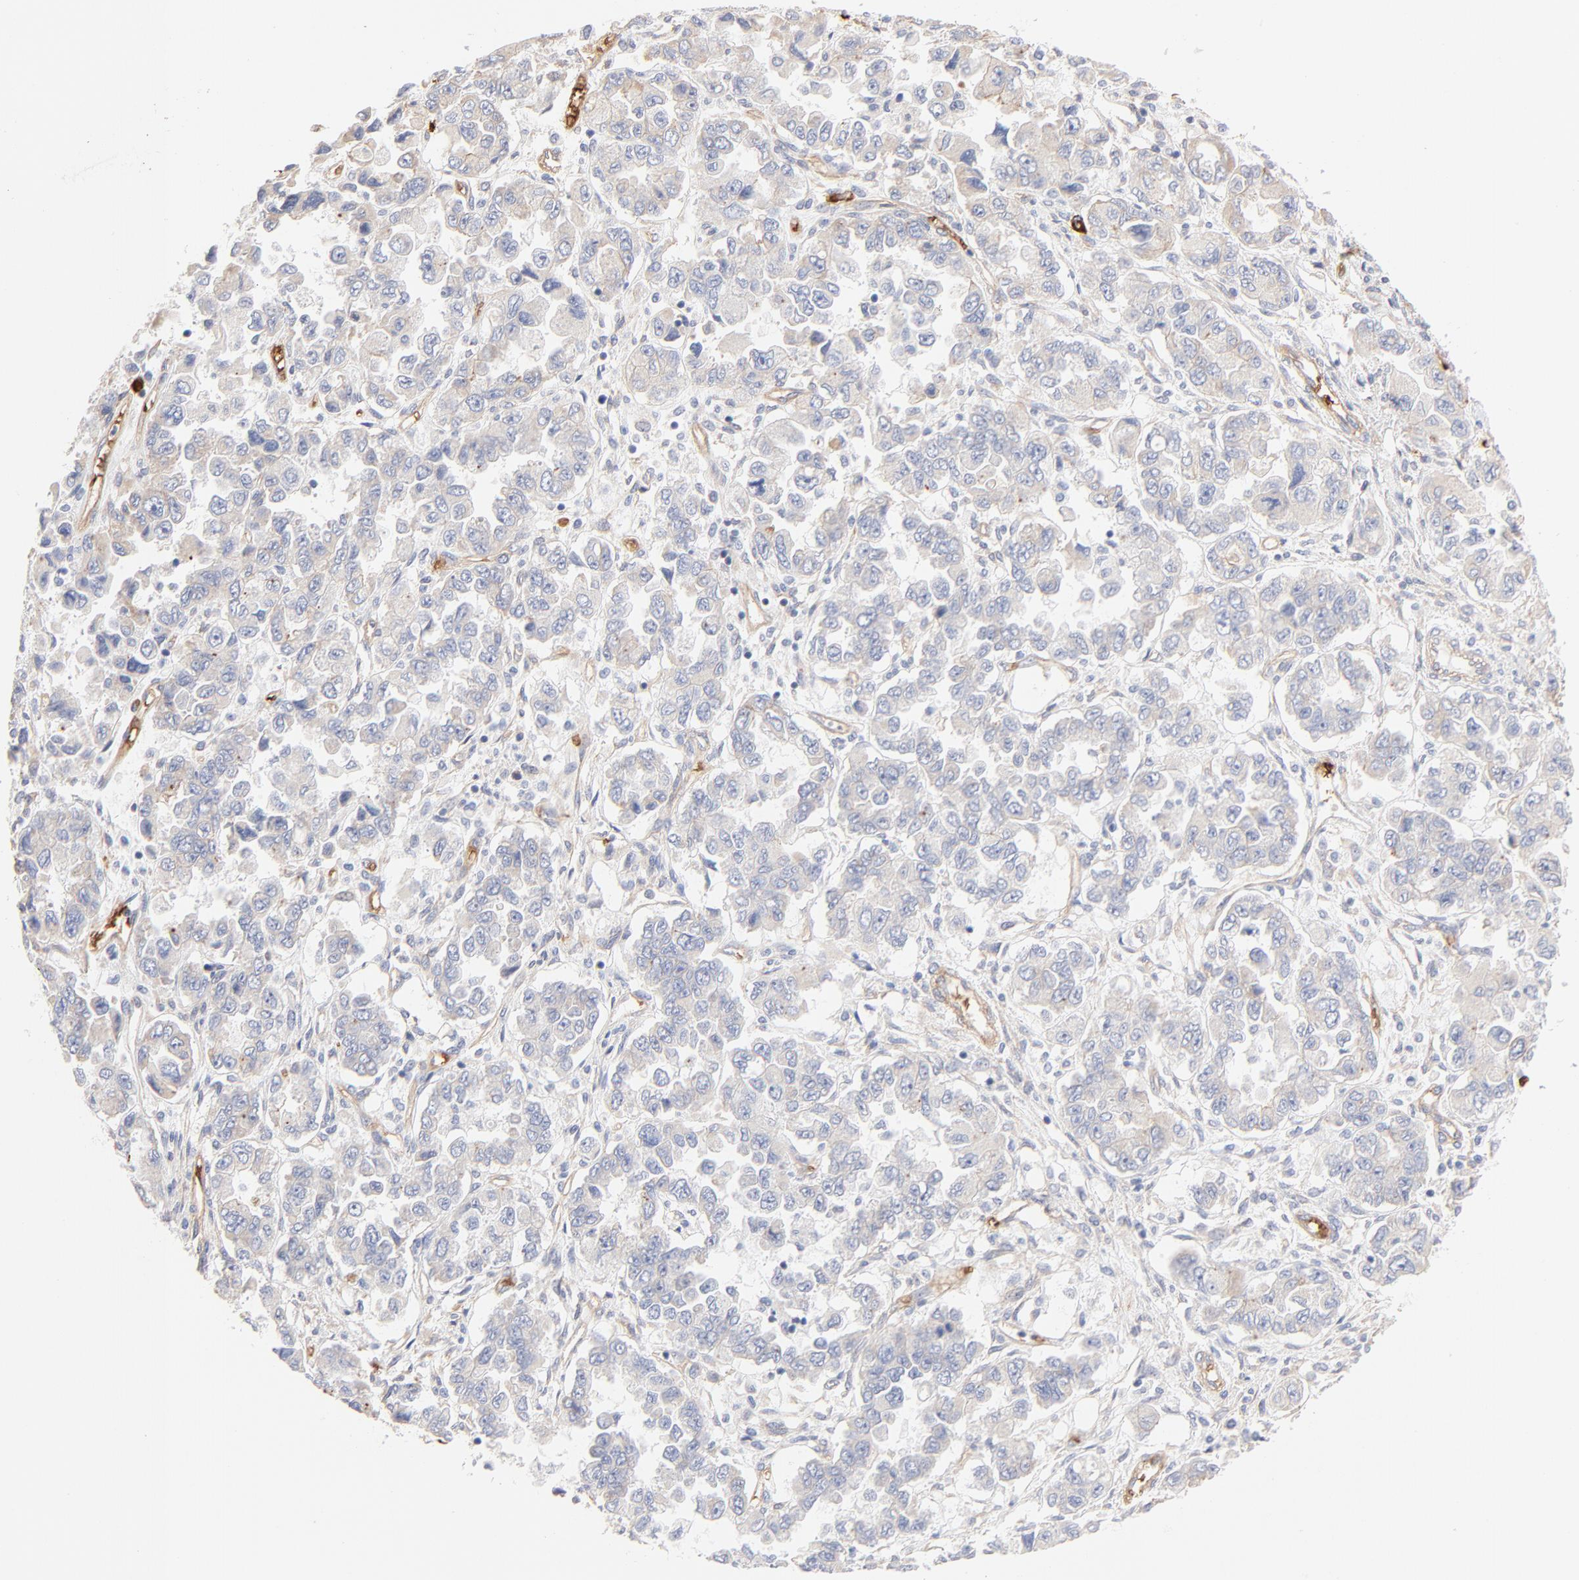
{"staining": {"intensity": "negative", "quantity": "none", "location": "none"}, "tissue": "ovarian cancer", "cell_type": "Tumor cells", "image_type": "cancer", "snomed": [{"axis": "morphology", "description": "Cystadenocarcinoma, serous, NOS"}, {"axis": "topography", "description": "Ovary"}], "caption": "Protein analysis of ovarian cancer (serous cystadenocarcinoma) reveals no significant expression in tumor cells.", "gene": "SPTB", "patient": {"sex": "female", "age": 84}}